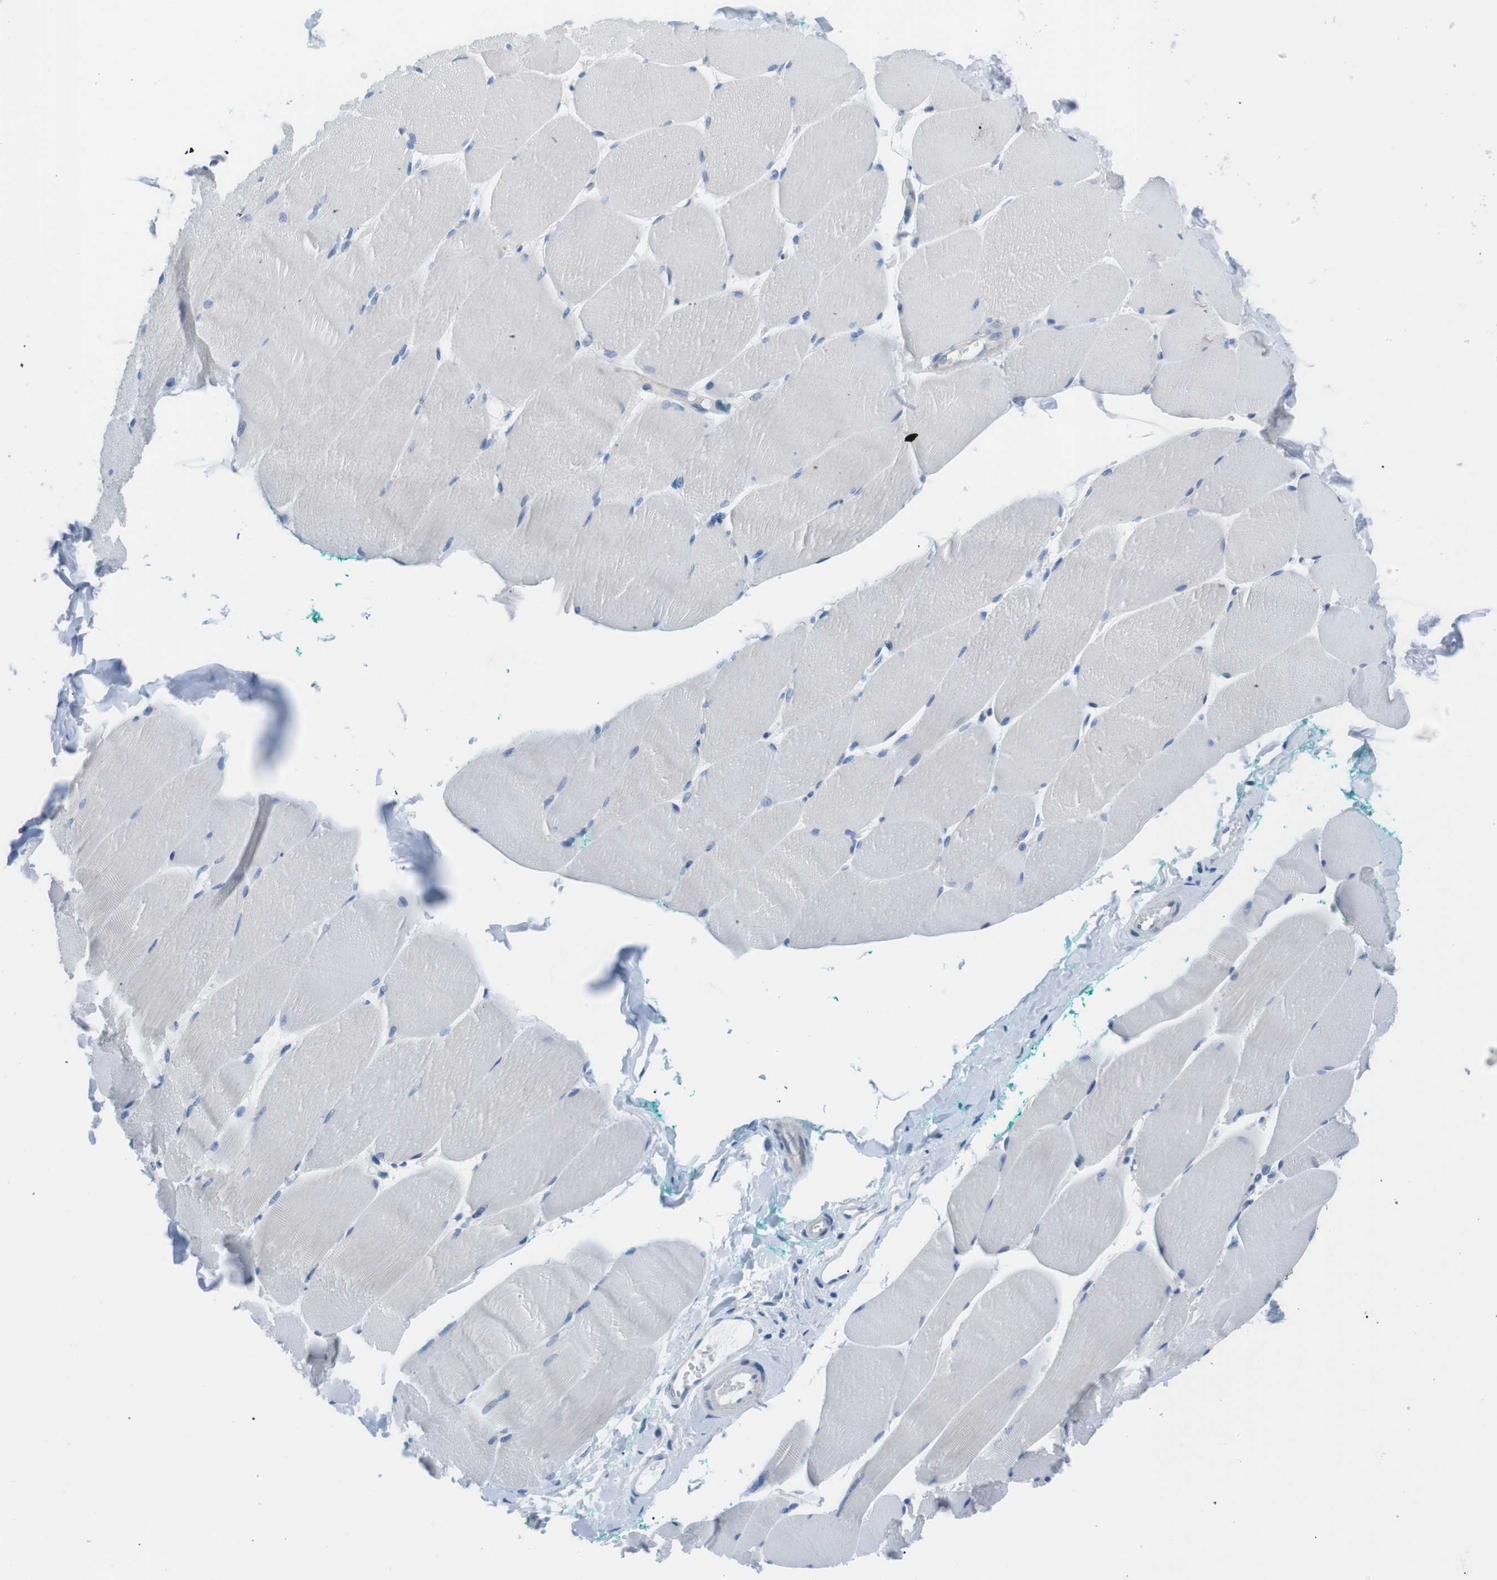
{"staining": {"intensity": "negative", "quantity": "none", "location": "none"}, "tissue": "skeletal muscle", "cell_type": "Myocytes", "image_type": "normal", "snomed": [{"axis": "morphology", "description": "Normal tissue, NOS"}, {"axis": "morphology", "description": "Squamous cell carcinoma, NOS"}, {"axis": "topography", "description": "Skeletal muscle"}], "caption": "High power microscopy micrograph of an immunohistochemistry image of benign skeletal muscle, revealing no significant expression in myocytes.", "gene": "MUC2", "patient": {"sex": "male", "age": 51}}